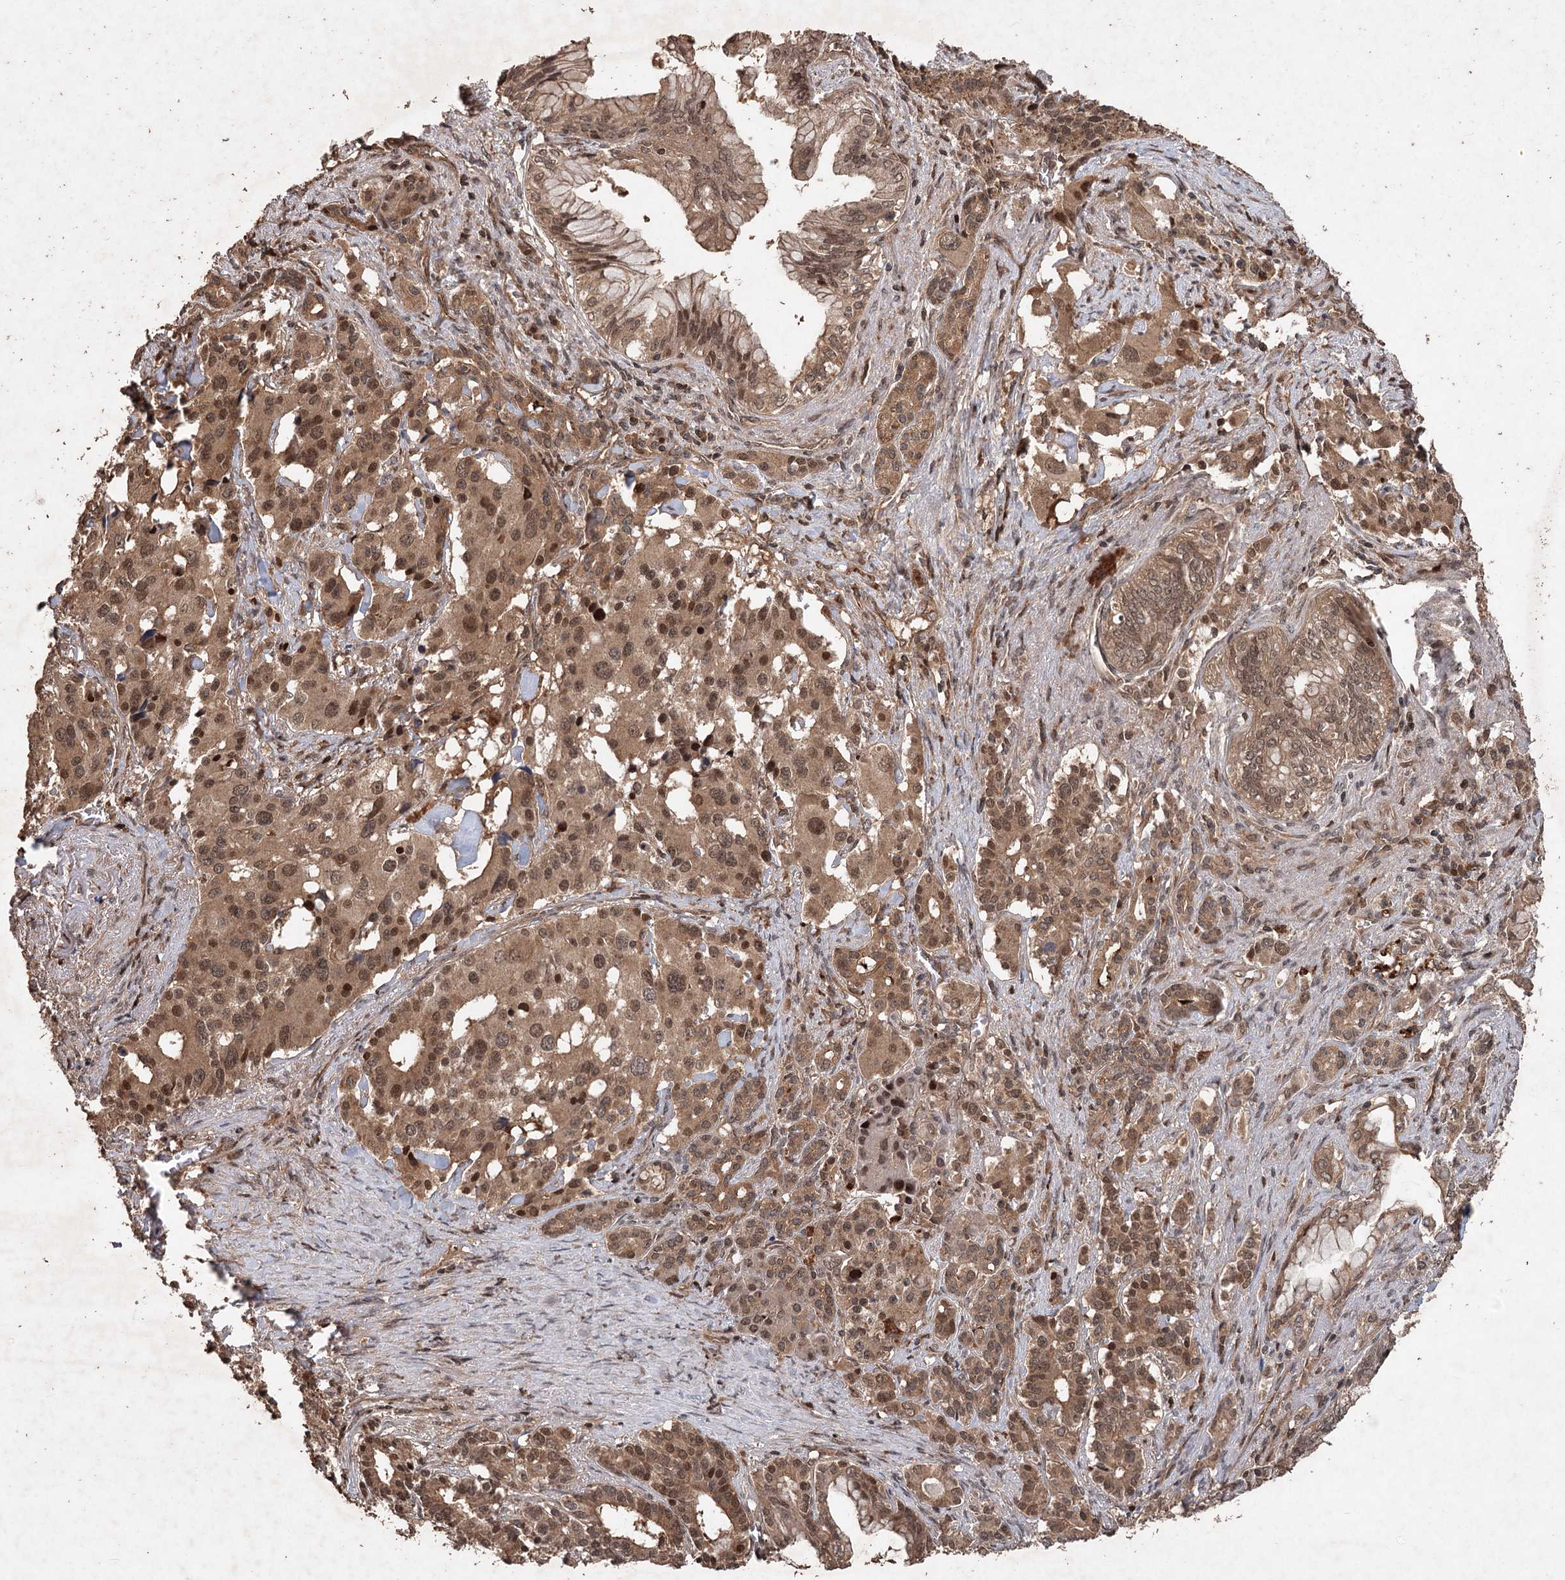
{"staining": {"intensity": "moderate", "quantity": ">75%", "location": "cytoplasmic/membranous,nuclear"}, "tissue": "pancreatic cancer", "cell_type": "Tumor cells", "image_type": "cancer", "snomed": [{"axis": "morphology", "description": "Adenocarcinoma, NOS"}, {"axis": "topography", "description": "Pancreas"}], "caption": "The photomicrograph displays a brown stain indicating the presence of a protein in the cytoplasmic/membranous and nuclear of tumor cells in pancreatic cancer (adenocarcinoma). Nuclei are stained in blue.", "gene": "FBXO7", "patient": {"sex": "female", "age": 74}}